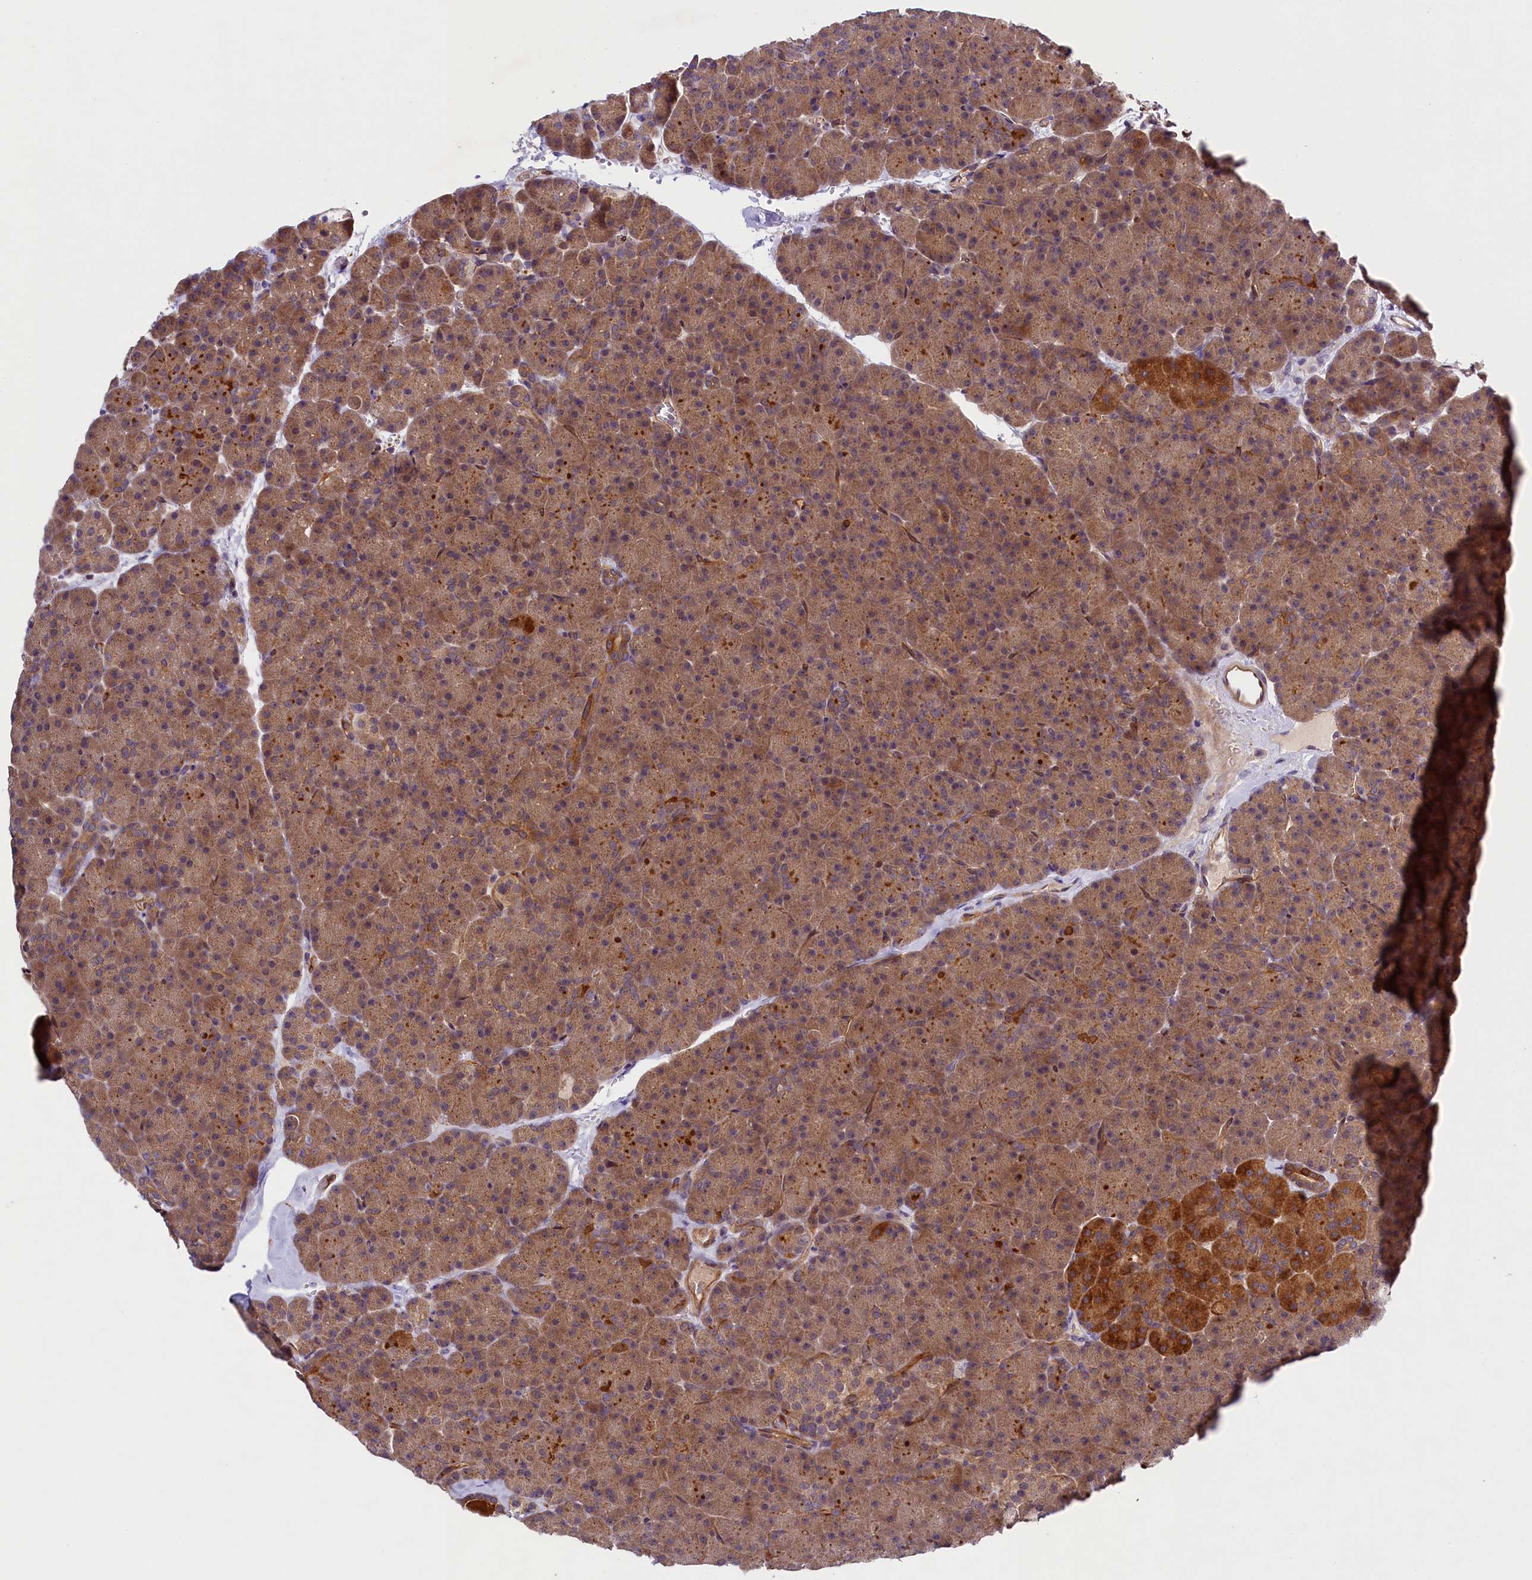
{"staining": {"intensity": "moderate", "quantity": ">75%", "location": "cytoplasmic/membranous"}, "tissue": "pancreas", "cell_type": "Exocrine glandular cells", "image_type": "normal", "snomed": [{"axis": "morphology", "description": "Normal tissue, NOS"}, {"axis": "topography", "description": "Pancreas"}], "caption": "Pancreas stained with DAB (3,3'-diaminobenzidine) immunohistochemistry (IHC) reveals medium levels of moderate cytoplasmic/membranous expression in about >75% of exocrine glandular cells. The staining was performed using DAB (3,3'-diaminobenzidine), with brown indicating positive protein expression. Nuclei are stained blue with hematoxylin.", "gene": "SNRK", "patient": {"sex": "male", "age": 36}}